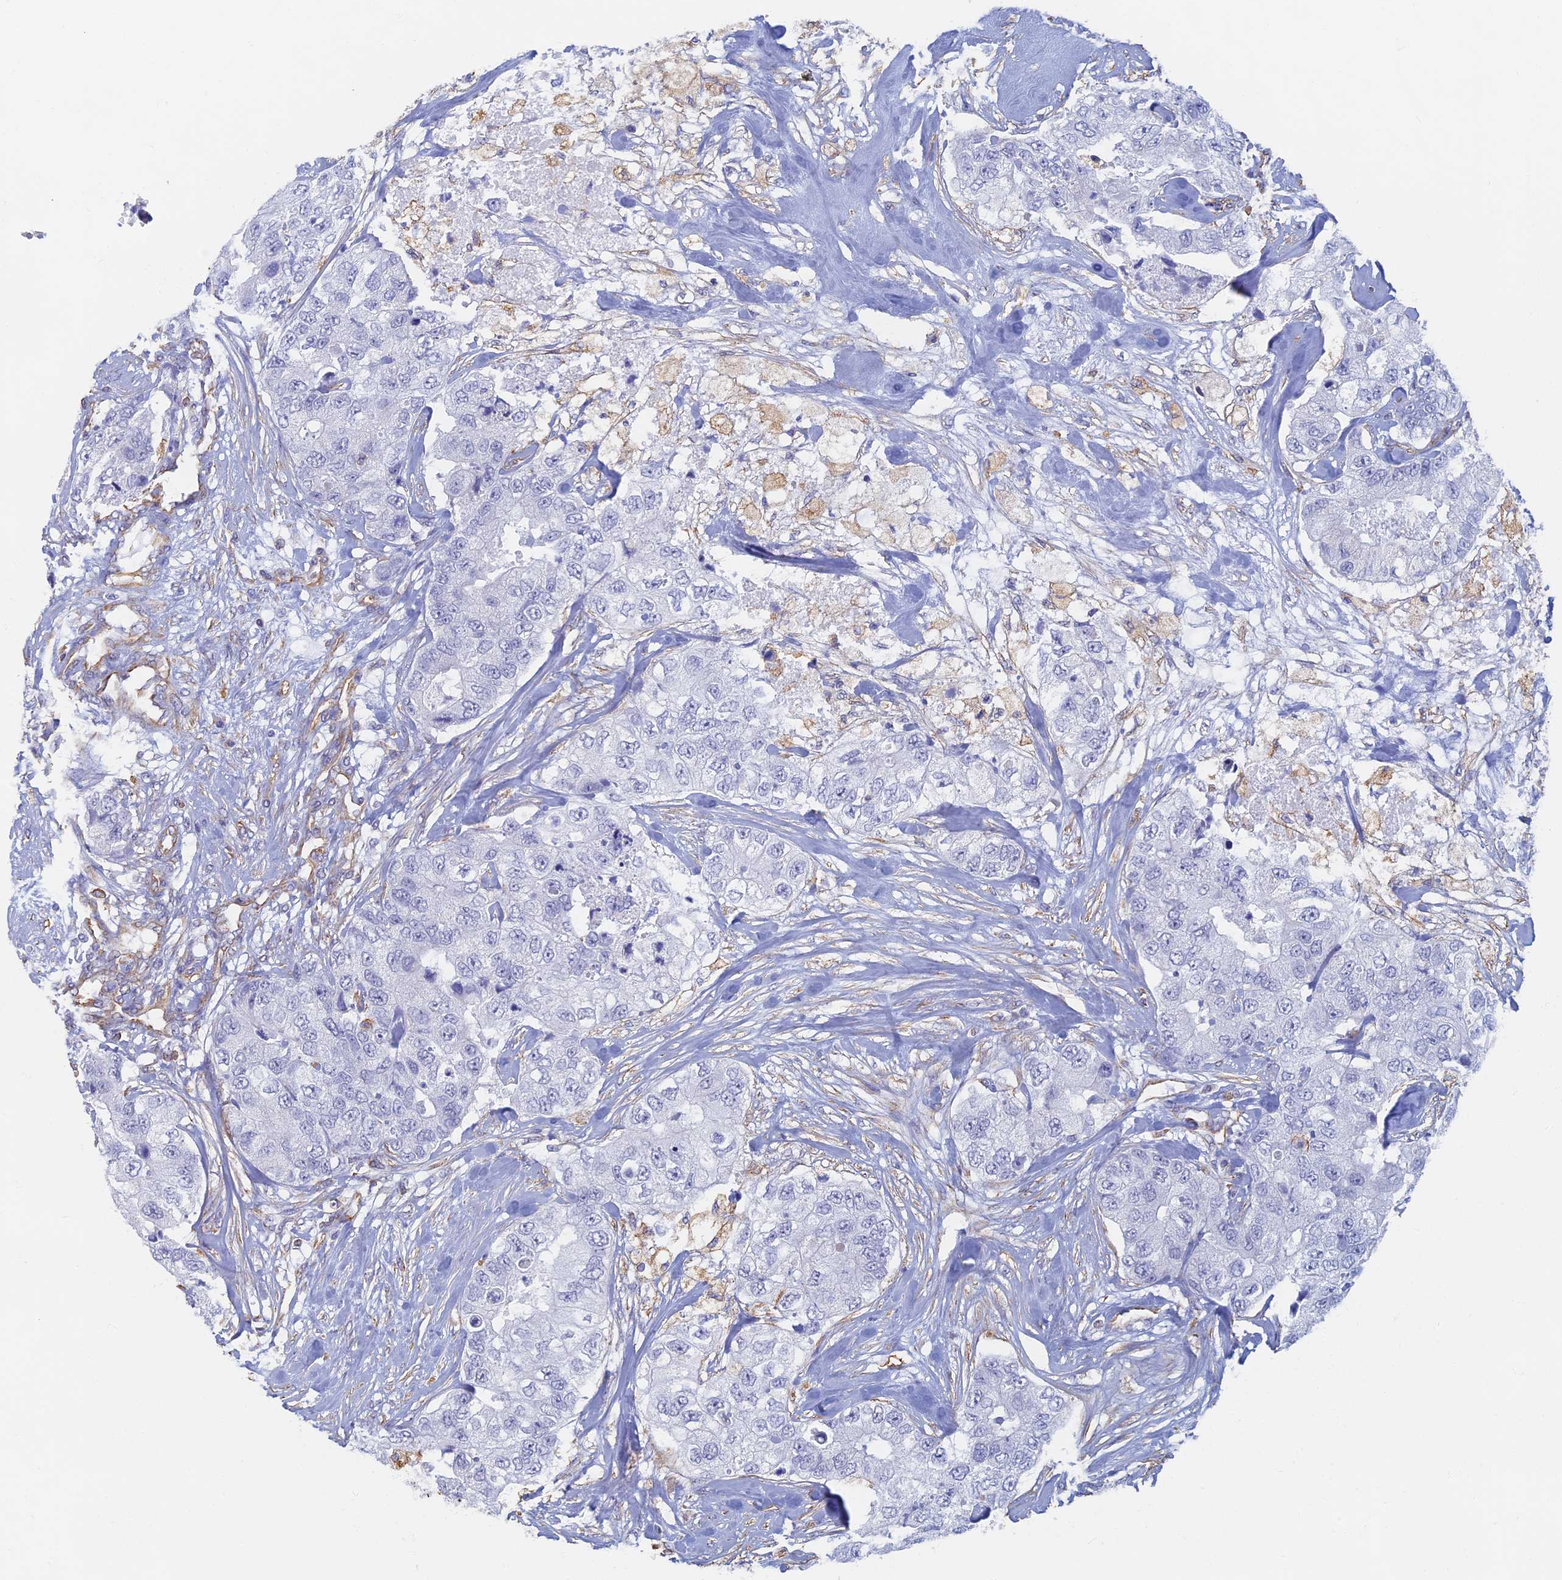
{"staining": {"intensity": "negative", "quantity": "none", "location": "none"}, "tissue": "breast cancer", "cell_type": "Tumor cells", "image_type": "cancer", "snomed": [{"axis": "morphology", "description": "Duct carcinoma"}, {"axis": "topography", "description": "Breast"}], "caption": "Breast cancer was stained to show a protein in brown. There is no significant positivity in tumor cells.", "gene": "RMC1", "patient": {"sex": "female", "age": 62}}